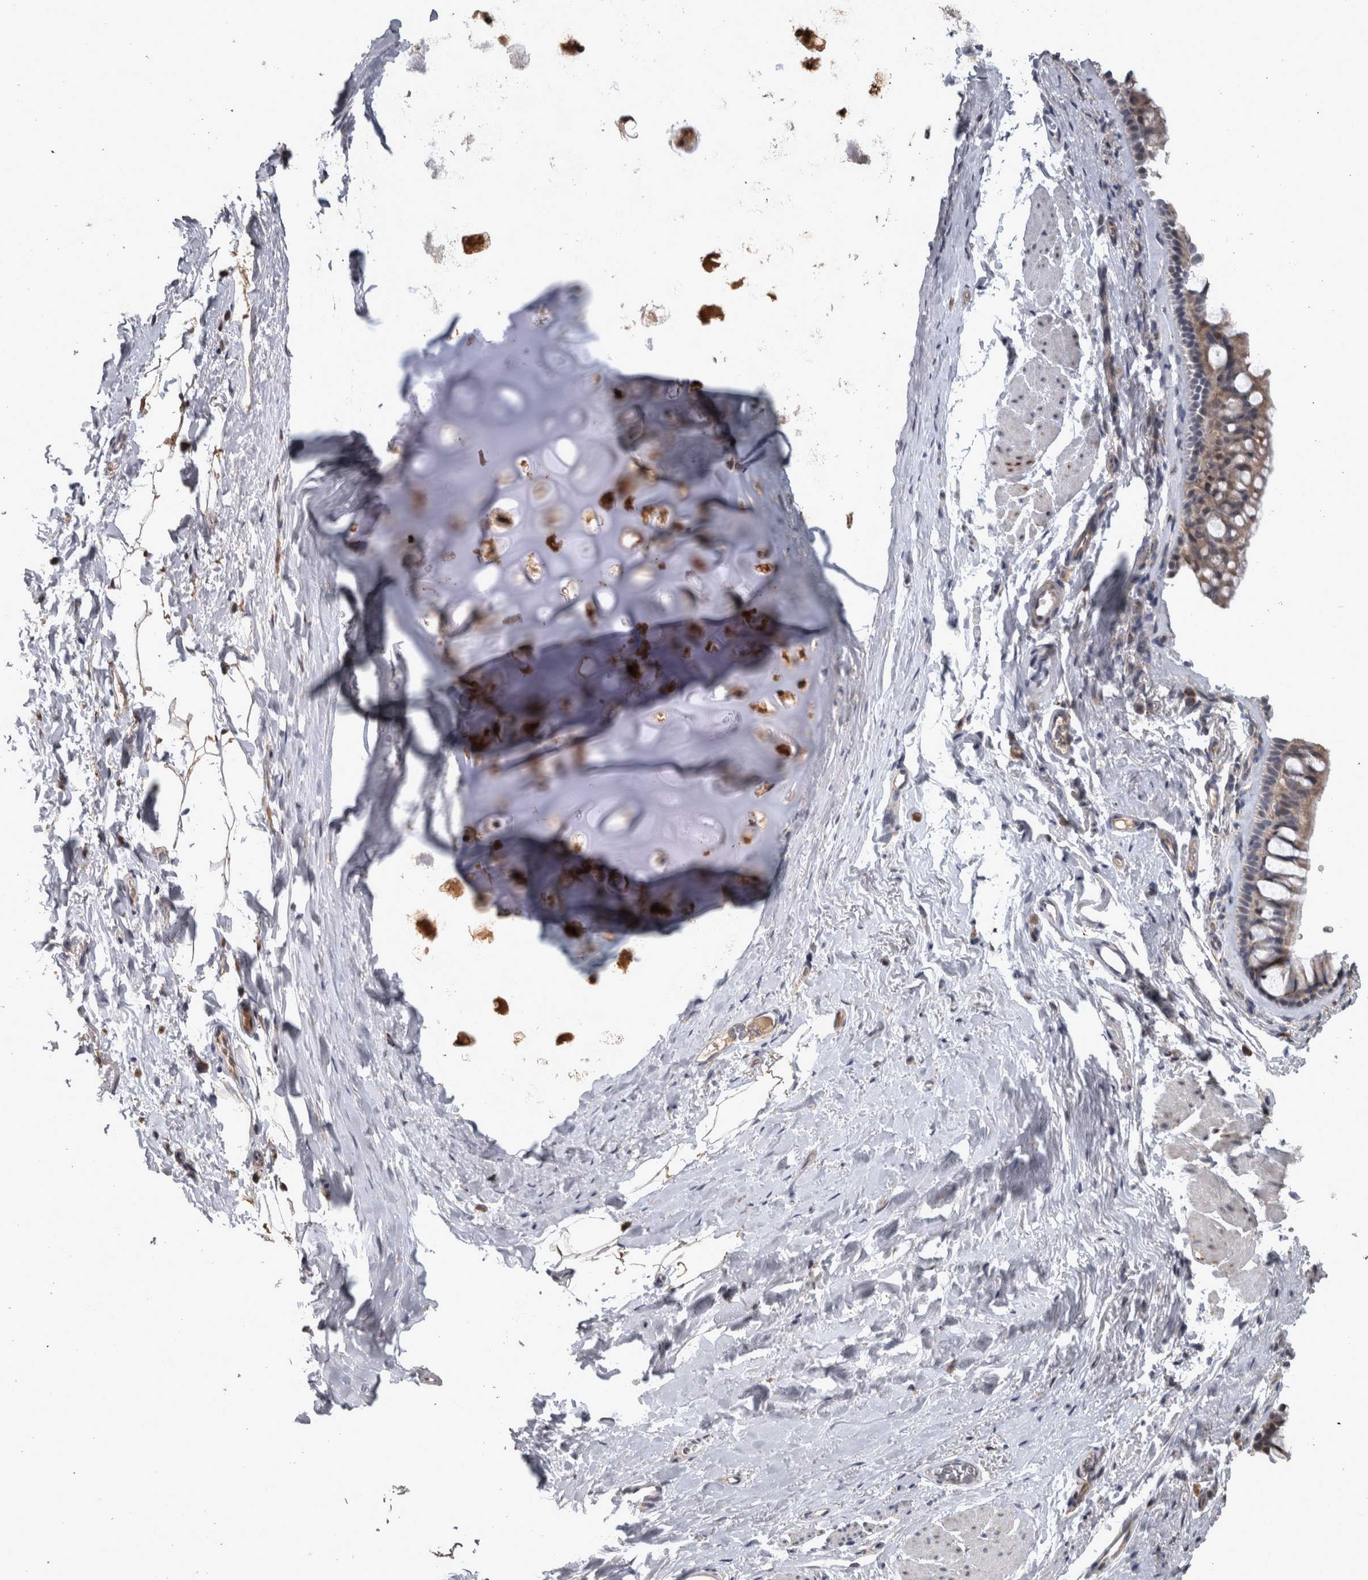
{"staining": {"intensity": "moderate", "quantity": "25%-75%", "location": "cytoplasmic/membranous"}, "tissue": "bronchus", "cell_type": "Respiratory epithelial cells", "image_type": "normal", "snomed": [{"axis": "morphology", "description": "Normal tissue, NOS"}, {"axis": "topography", "description": "Cartilage tissue"}, {"axis": "topography", "description": "Bronchus"}], "caption": "Immunohistochemical staining of benign bronchus shows medium levels of moderate cytoplasmic/membranous expression in about 25%-75% of respiratory epithelial cells.", "gene": "DBT", "patient": {"sex": "female", "age": 53}}